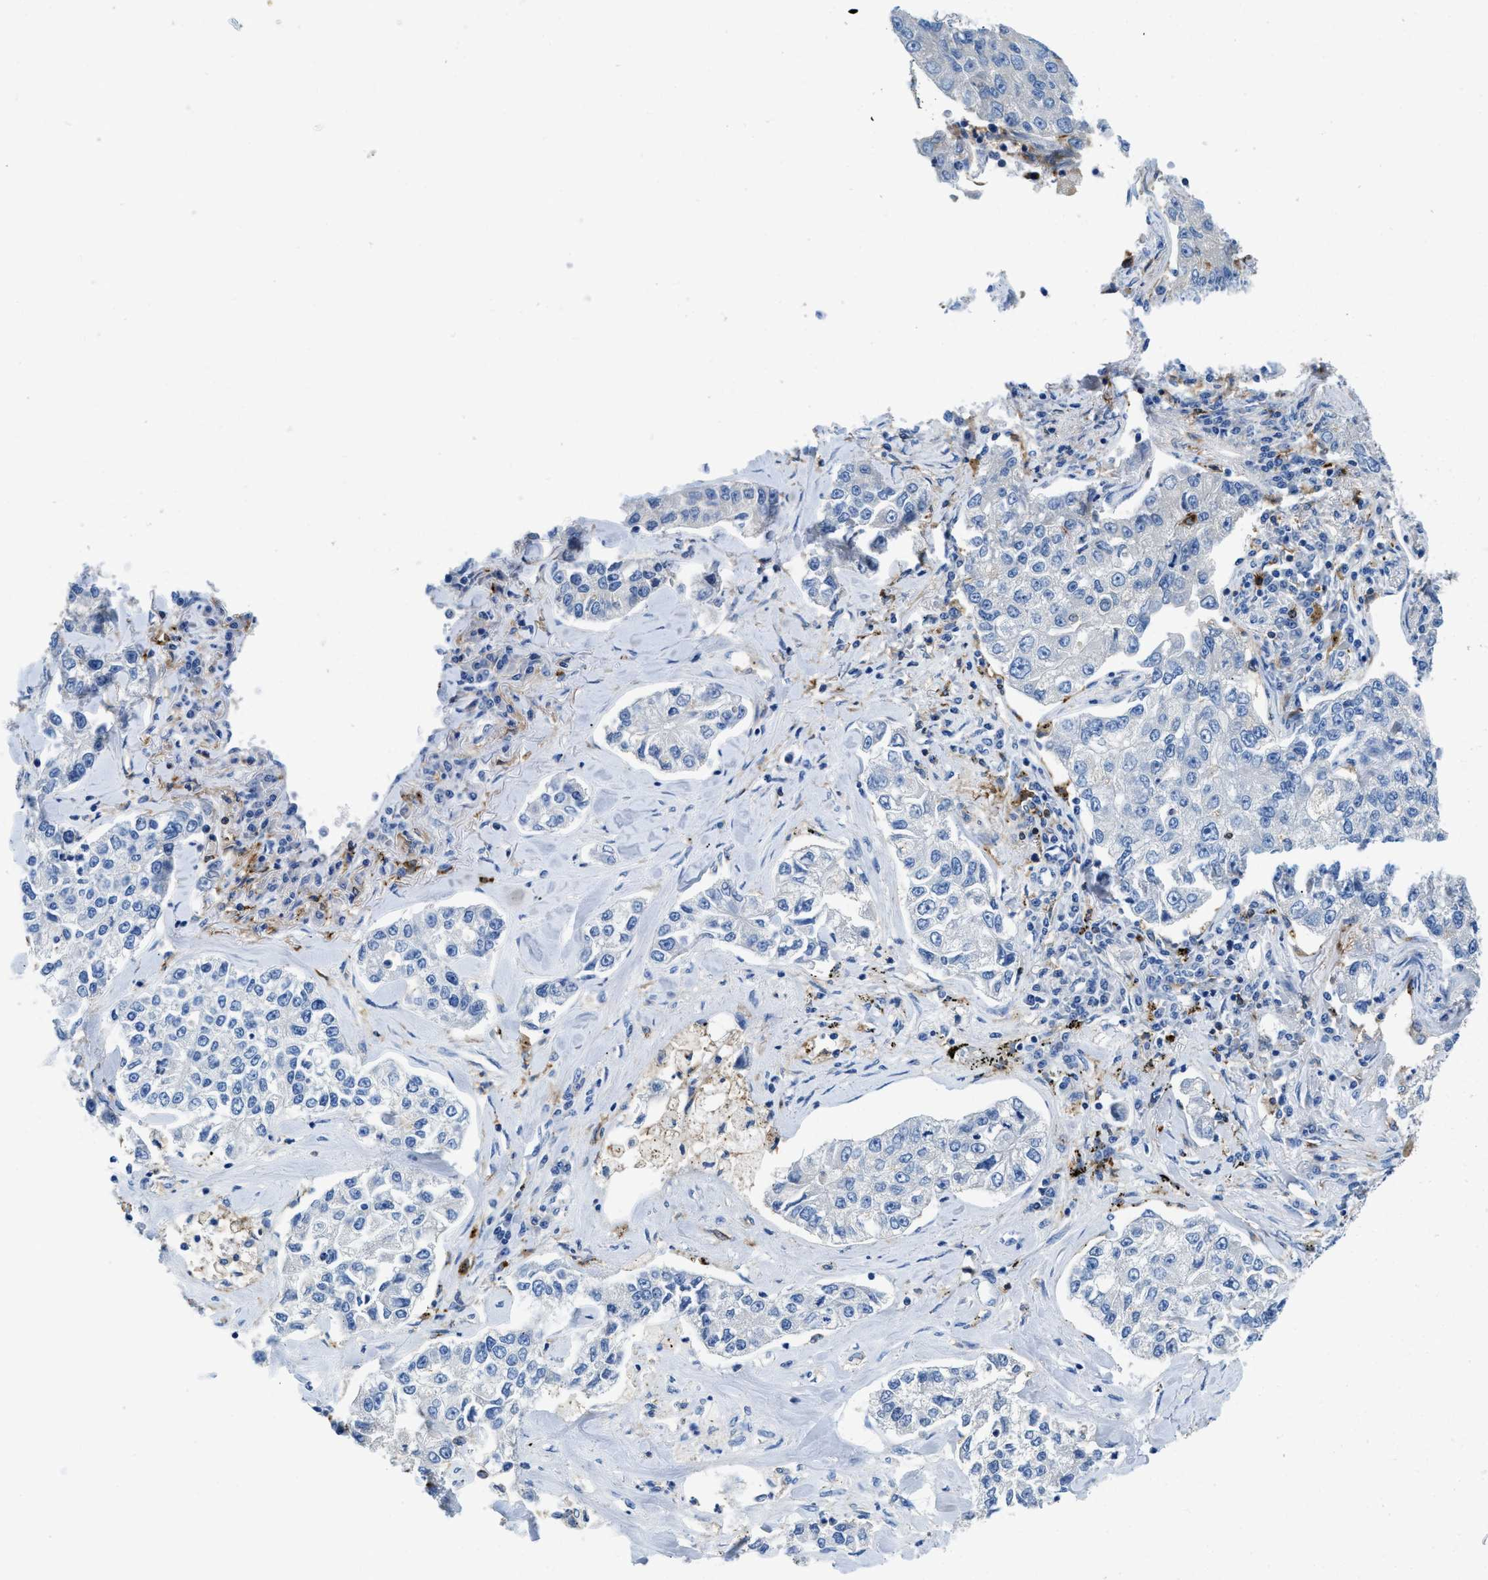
{"staining": {"intensity": "negative", "quantity": "none", "location": "none"}, "tissue": "lung cancer", "cell_type": "Tumor cells", "image_type": "cancer", "snomed": [{"axis": "morphology", "description": "Adenocarcinoma, NOS"}, {"axis": "topography", "description": "Lung"}], "caption": "There is no significant expression in tumor cells of lung adenocarcinoma.", "gene": "CD226", "patient": {"sex": "male", "age": 49}}